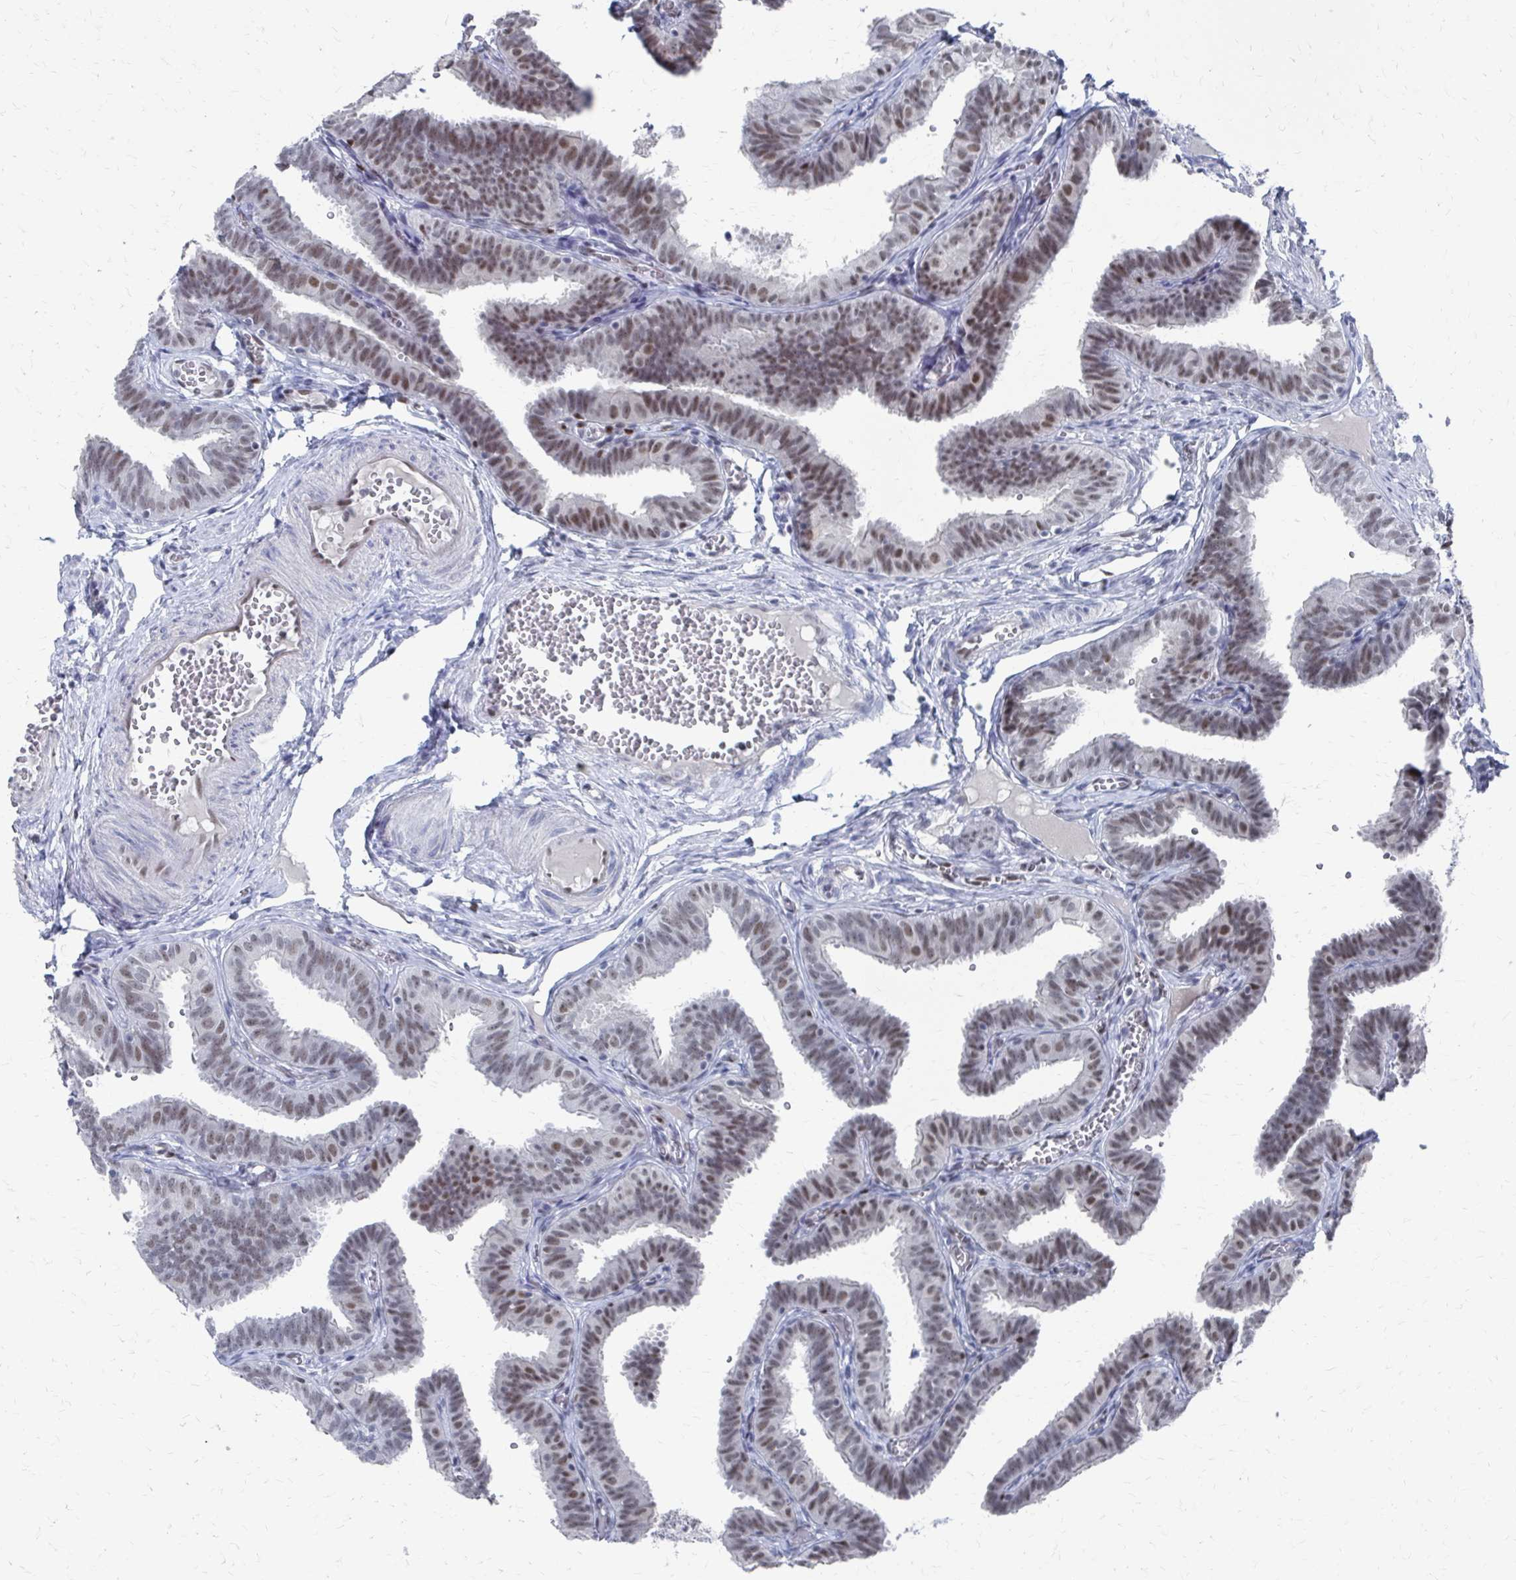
{"staining": {"intensity": "moderate", "quantity": ">75%", "location": "nuclear"}, "tissue": "fallopian tube", "cell_type": "Glandular cells", "image_type": "normal", "snomed": [{"axis": "morphology", "description": "Normal tissue, NOS"}, {"axis": "topography", "description": "Fallopian tube"}], "caption": "Immunohistochemical staining of normal human fallopian tube reveals >75% levels of moderate nuclear protein expression in approximately >75% of glandular cells.", "gene": "CDIN1", "patient": {"sex": "female", "age": 25}}